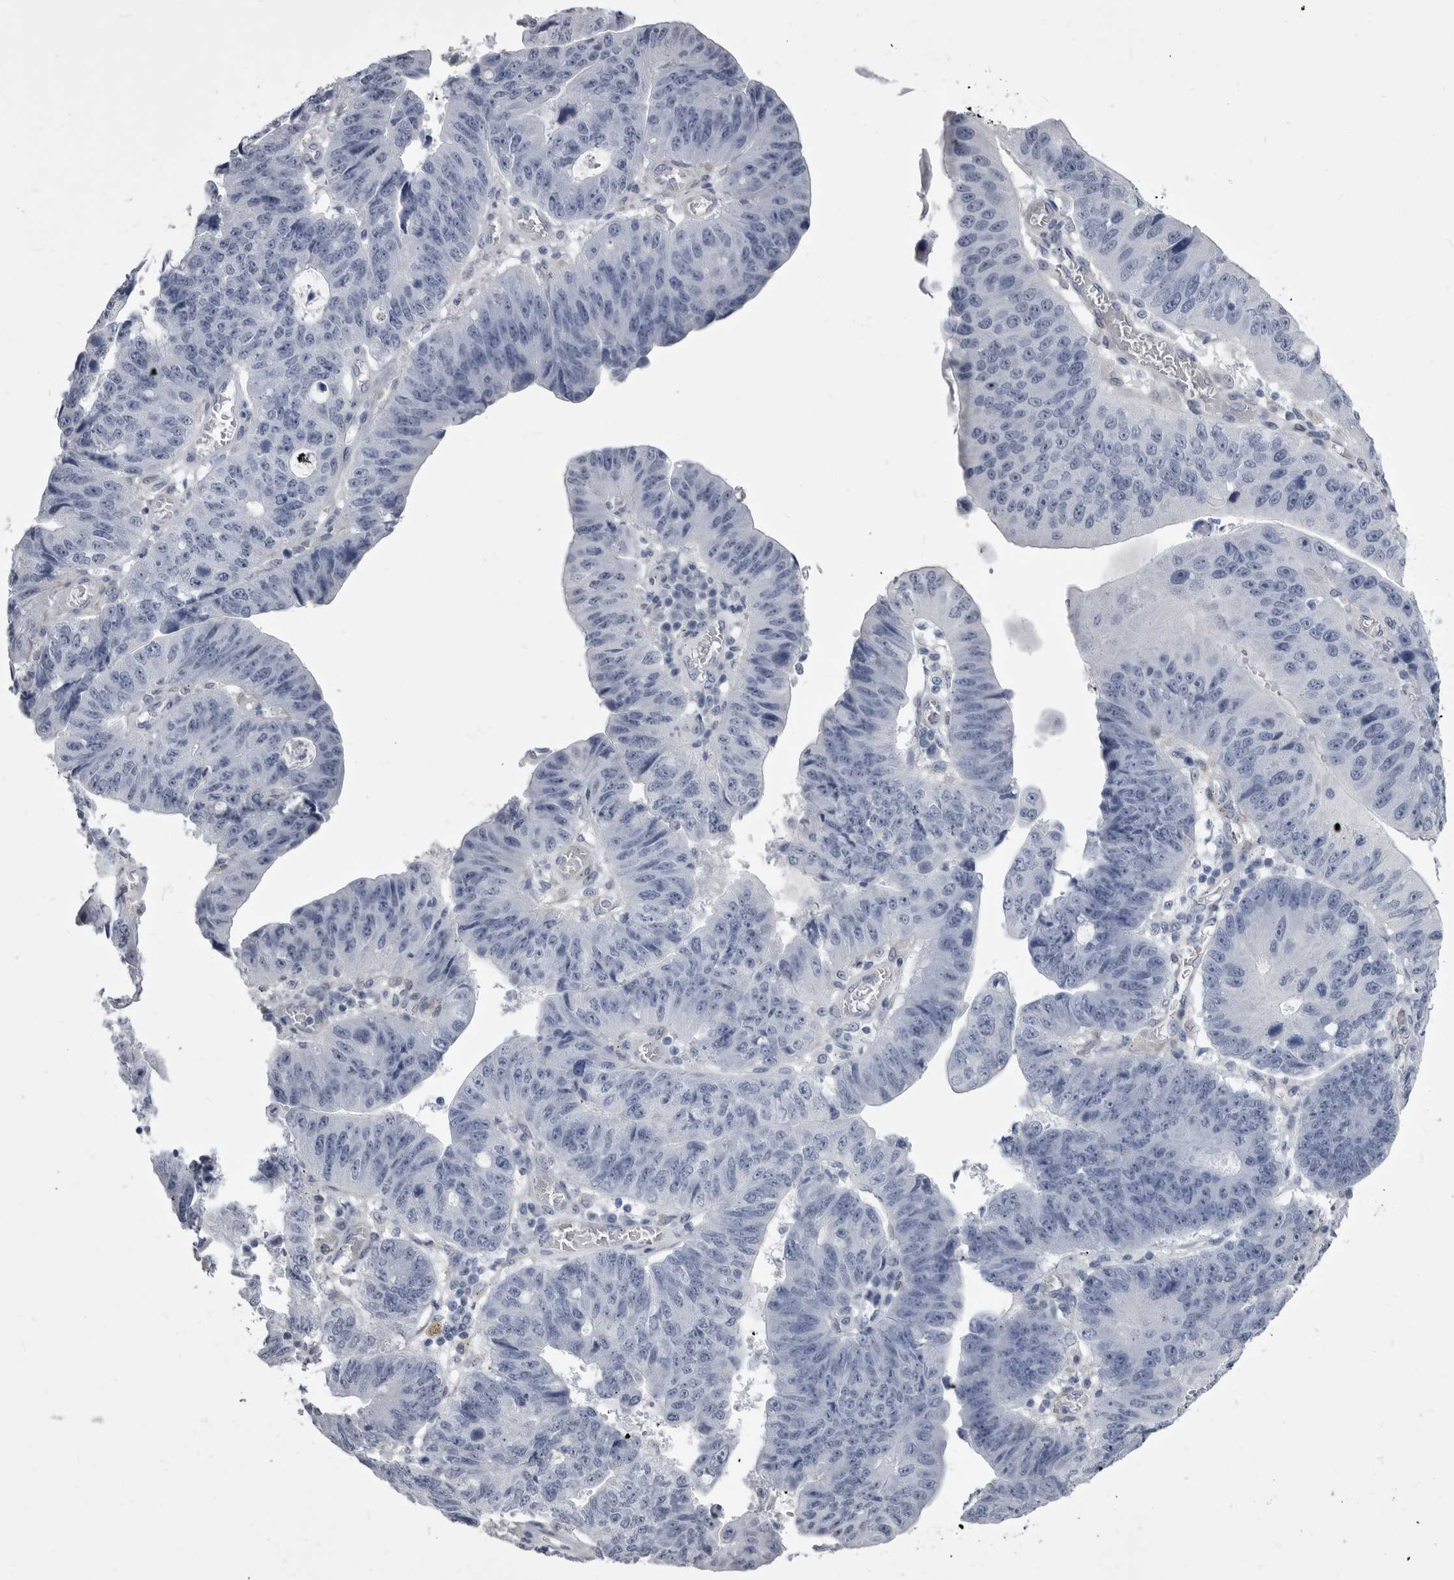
{"staining": {"intensity": "negative", "quantity": "none", "location": "none"}, "tissue": "stomach cancer", "cell_type": "Tumor cells", "image_type": "cancer", "snomed": [{"axis": "morphology", "description": "Adenocarcinoma, NOS"}, {"axis": "topography", "description": "Stomach"}], "caption": "Immunohistochemistry histopathology image of neoplastic tissue: stomach cancer (adenocarcinoma) stained with DAB exhibits no significant protein staining in tumor cells.", "gene": "ANK2", "patient": {"sex": "male", "age": 59}}